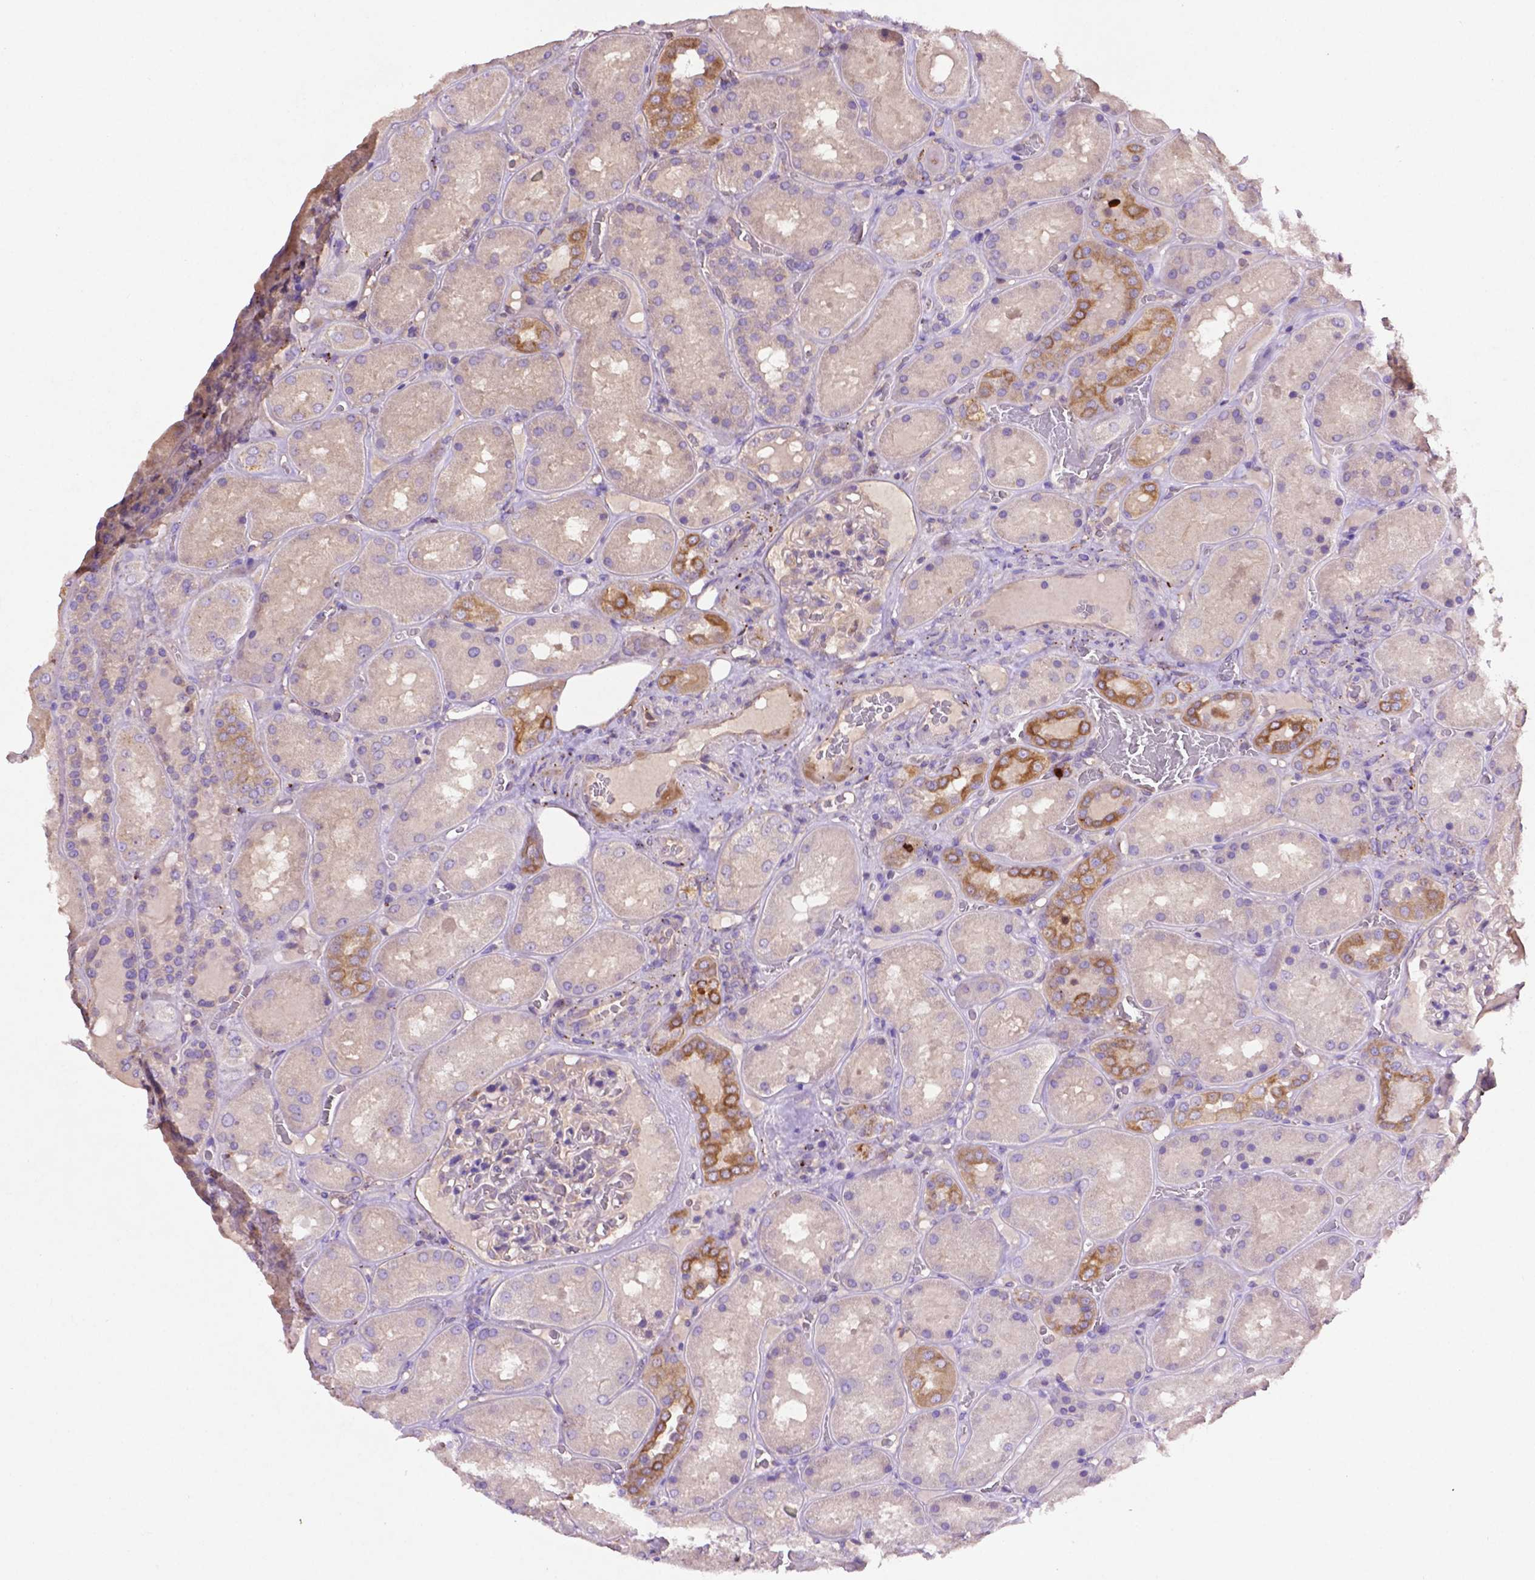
{"staining": {"intensity": "negative", "quantity": "none", "location": "none"}, "tissue": "kidney", "cell_type": "Cells in glomeruli", "image_type": "normal", "snomed": [{"axis": "morphology", "description": "Normal tissue, NOS"}, {"axis": "topography", "description": "Kidney"}], "caption": "Immunohistochemistry (IHC) micrograph of normal human kidney stained for a protein (brown), which reveals no positivity in cells in glomeruli.", "gene": "GDPD5", "patient": {"sex": "male", "age": 73}}